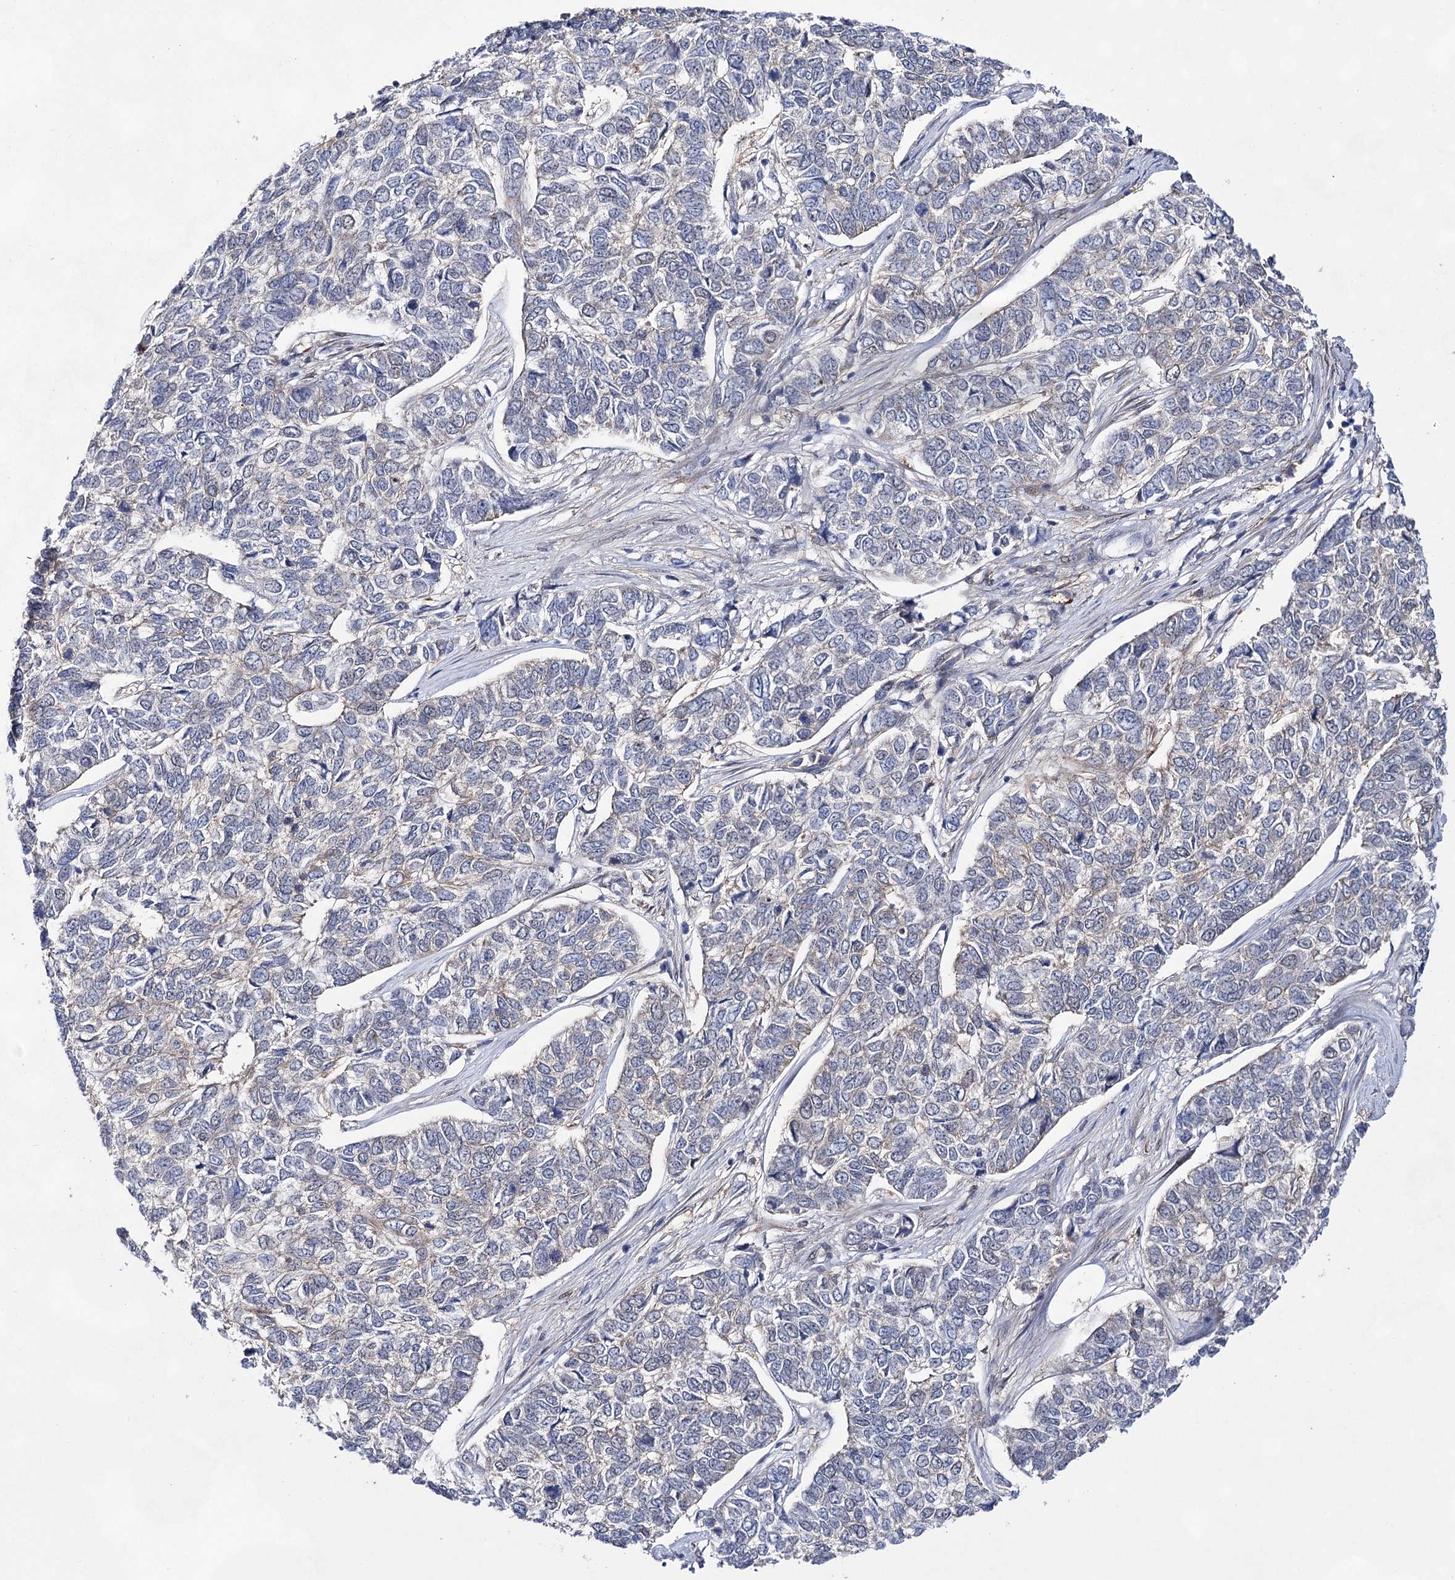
{"staining": {"intensity": "negative", "quantity": "none", "location": "none"}, "tissue": "skin cancer", "cell_type": "Tumor cells", "image_type": "cancer", "snomed": [{"axis": "morphology", "description": "Basal cell carcinoma"}, {"axis": "topography", "description": "Skin"}], "caption": "Immunohistochemistry image of neoplastic tissue: human skin cancer stained with DAB demonstrates no significant protein positivity in tumor cells.", "gene": "UGDH", "patient": {"sex": "female", "age": 65}}